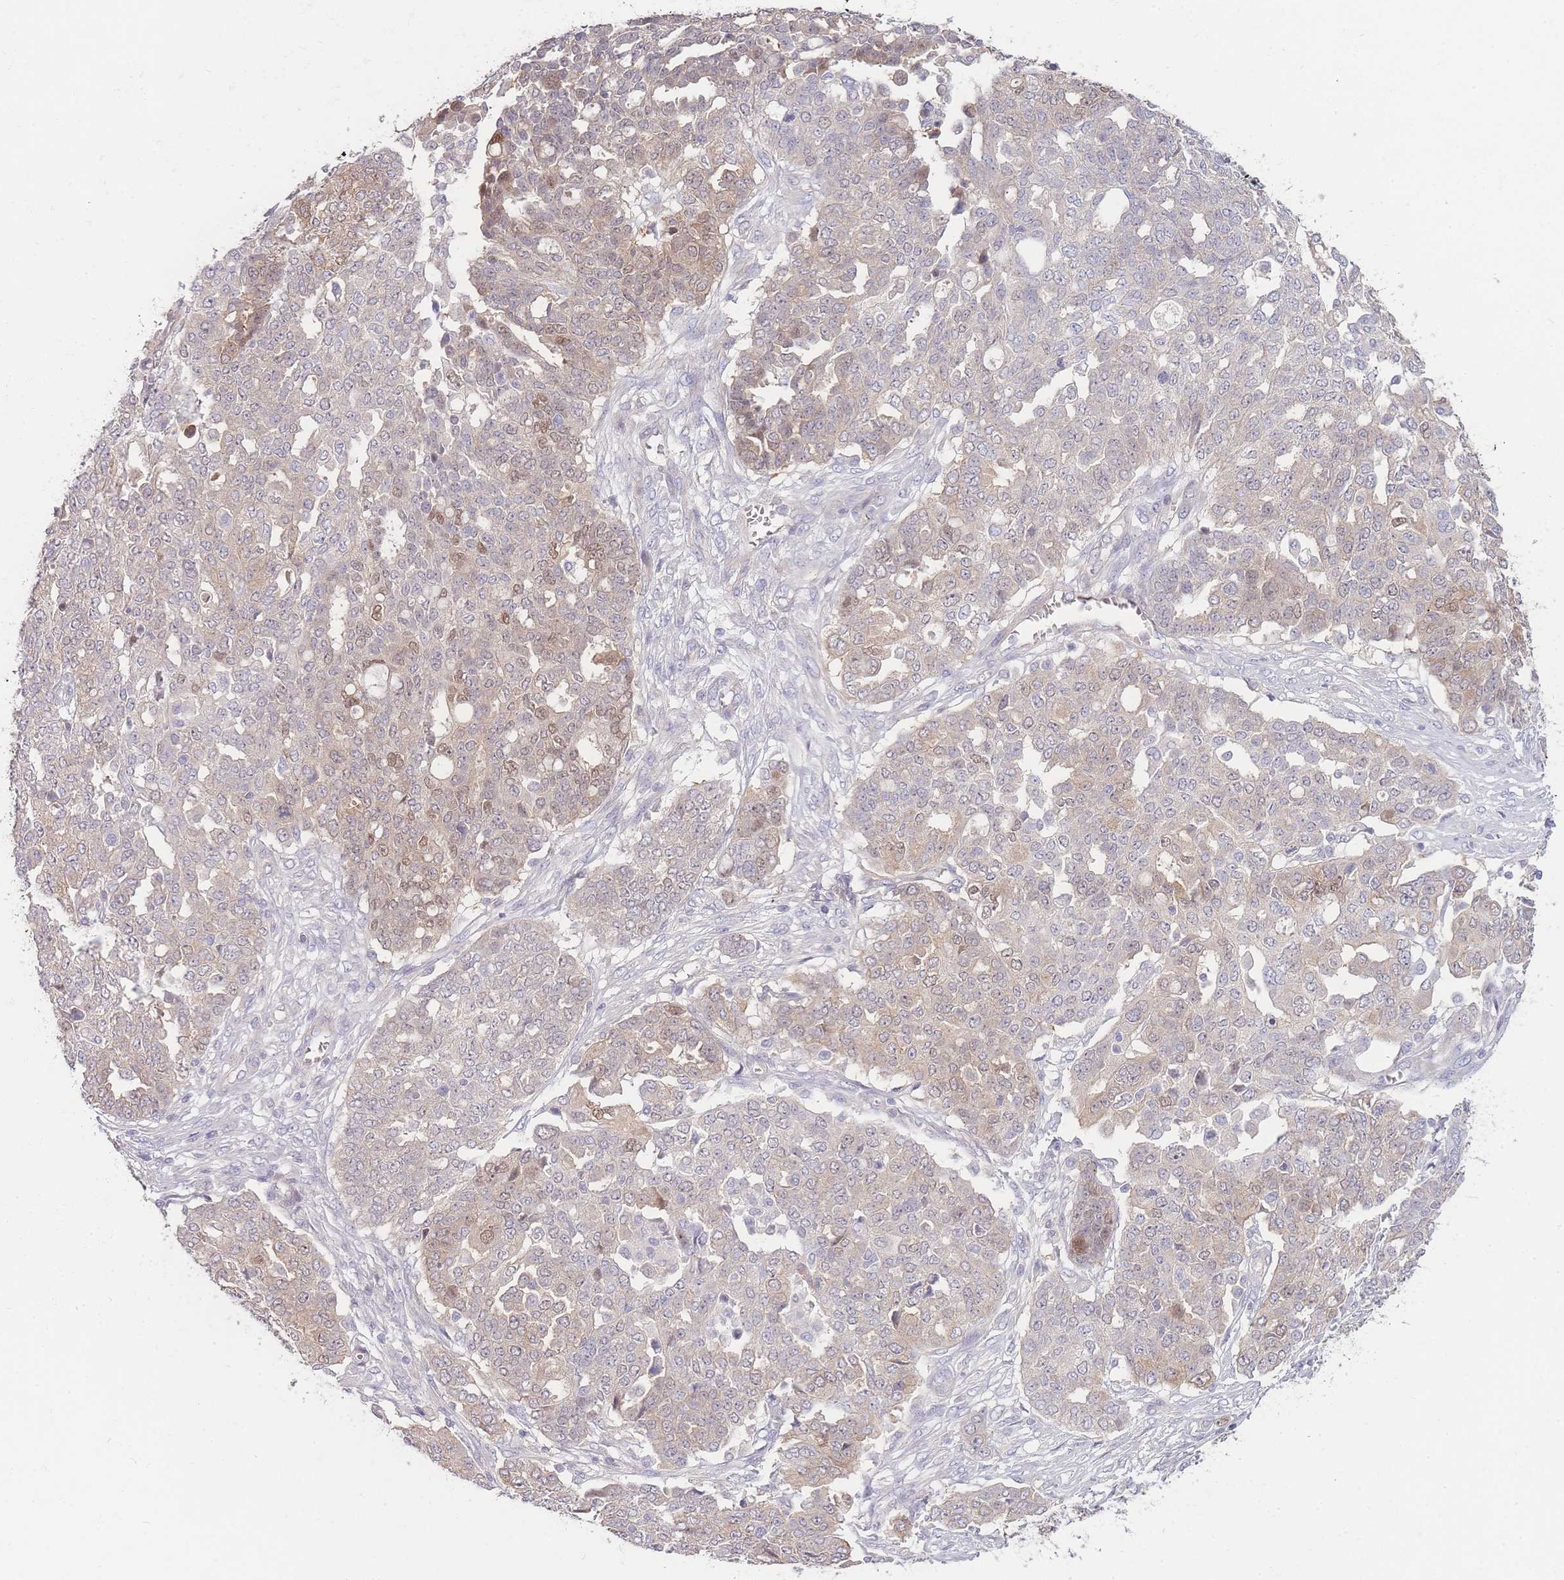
{"staining": {"intensity": "moderate", "quantity": "<25%", "location": "nuclear"}, "tissue": "ovarian cancer", "cell_type": "Tumor cells", "image_type": "cancer", "snomed": [{"axis": "morphology", "description": "Cystadenocarcinoma, serous, NOS"}, {"axis": "topography", "description": "Soft tissue"}, {"axis": "topography", "description": "Ovary"}], "caption": "Ovarian serous cystadenocarcinoma stained for a protein exhibits moderate nuclear positivity in tumor cells.", "gene": "SPHKAP", "patient": {"sex": "female", "age": 57}}